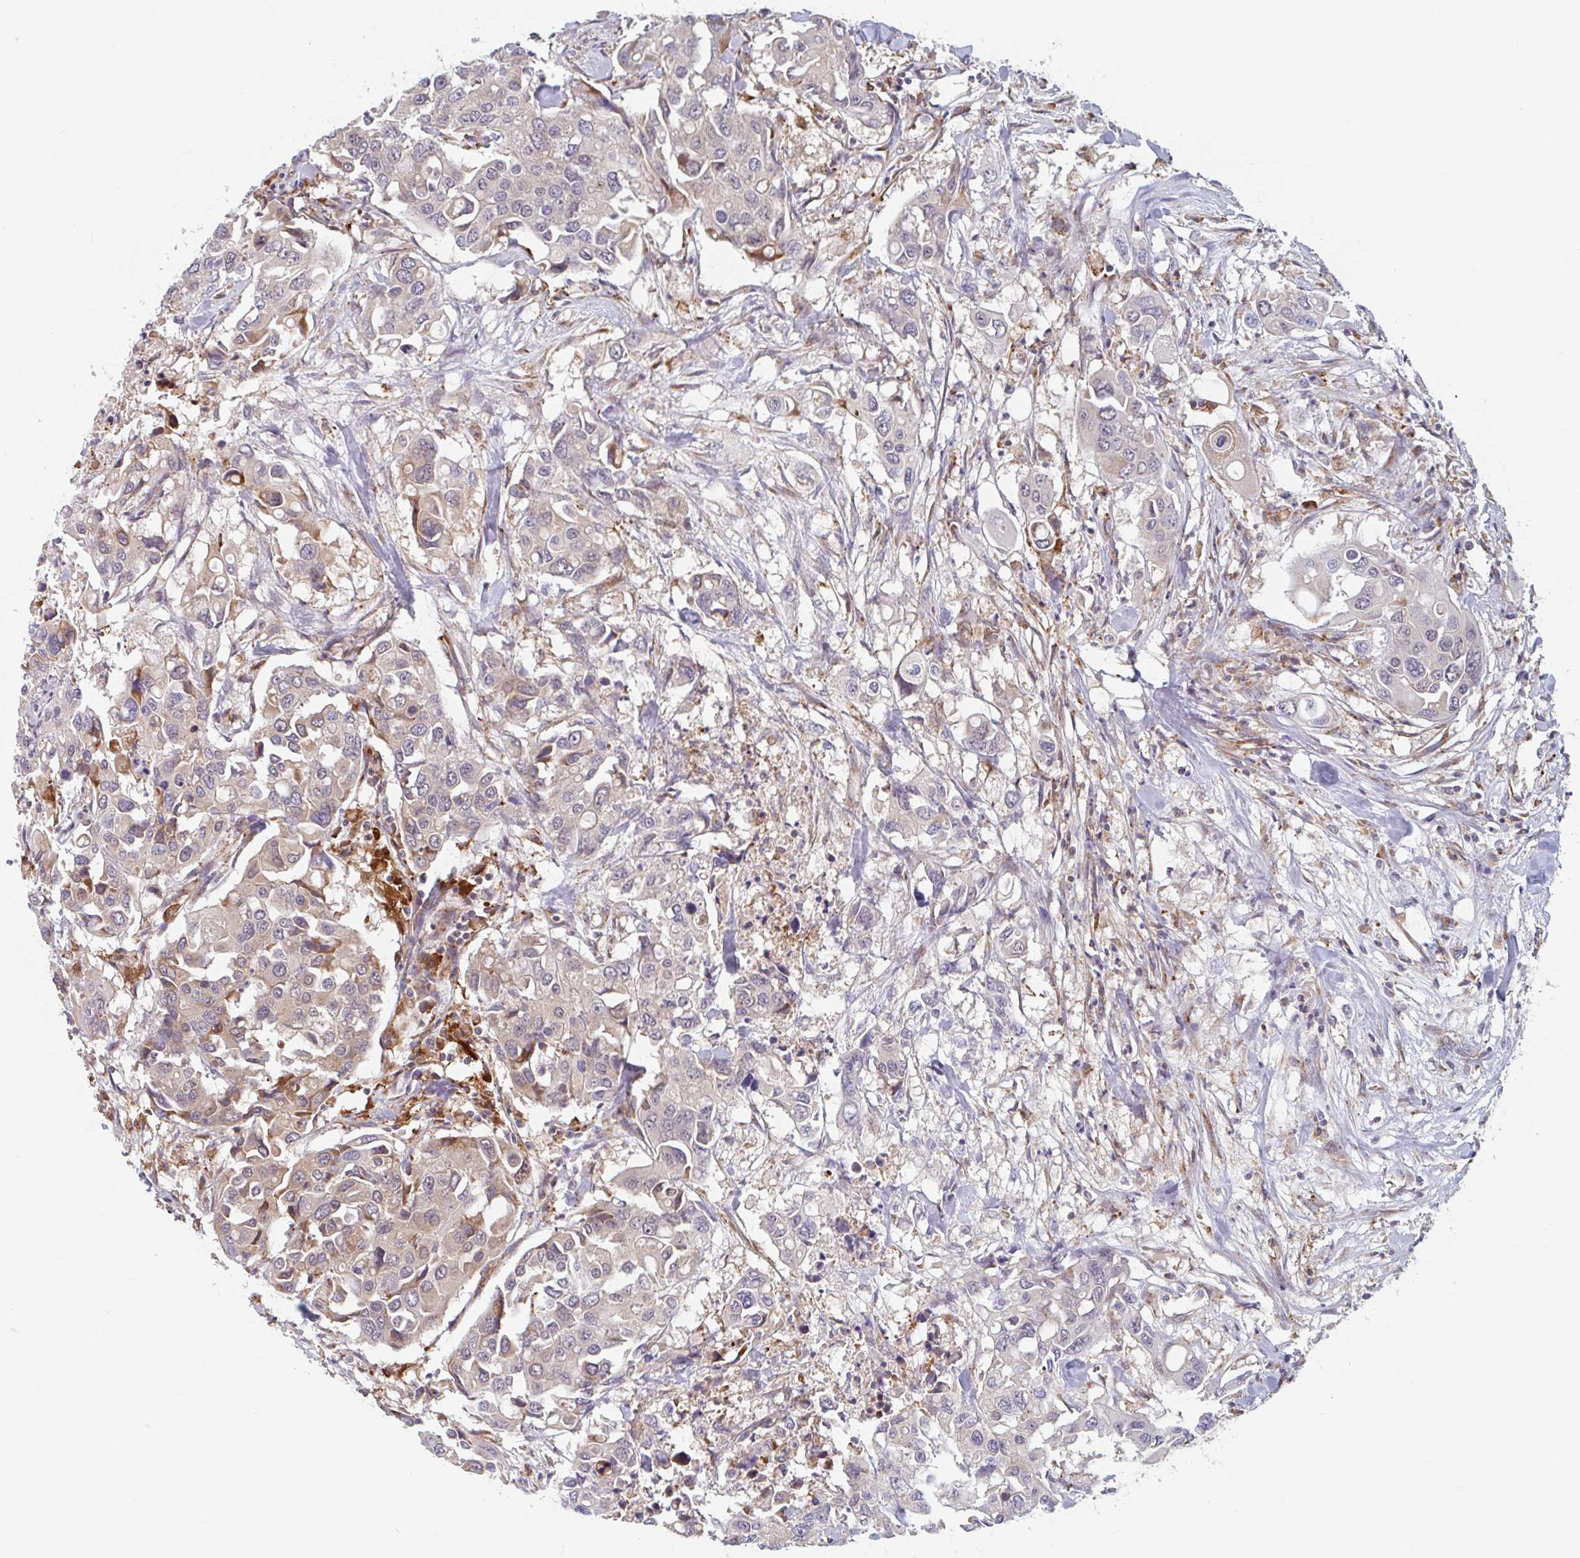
{"staining": {"intensity": "negative", "quantity": "none", "location": "none"}, "tissue": "colorectal cancer", "cell_type": "Tumor cells", "image_type": "cancer", "snomed": [{"axis": "morphology", "description": "Adenocarcinoma, NOS"}, {"axis": "topography", "description": "Colon"}], "caption": "Tumor cells are negative for protein expression in human colorectal cancer.", "gene": "NUB1", "patient": {"sex": "male", "age": 77}}